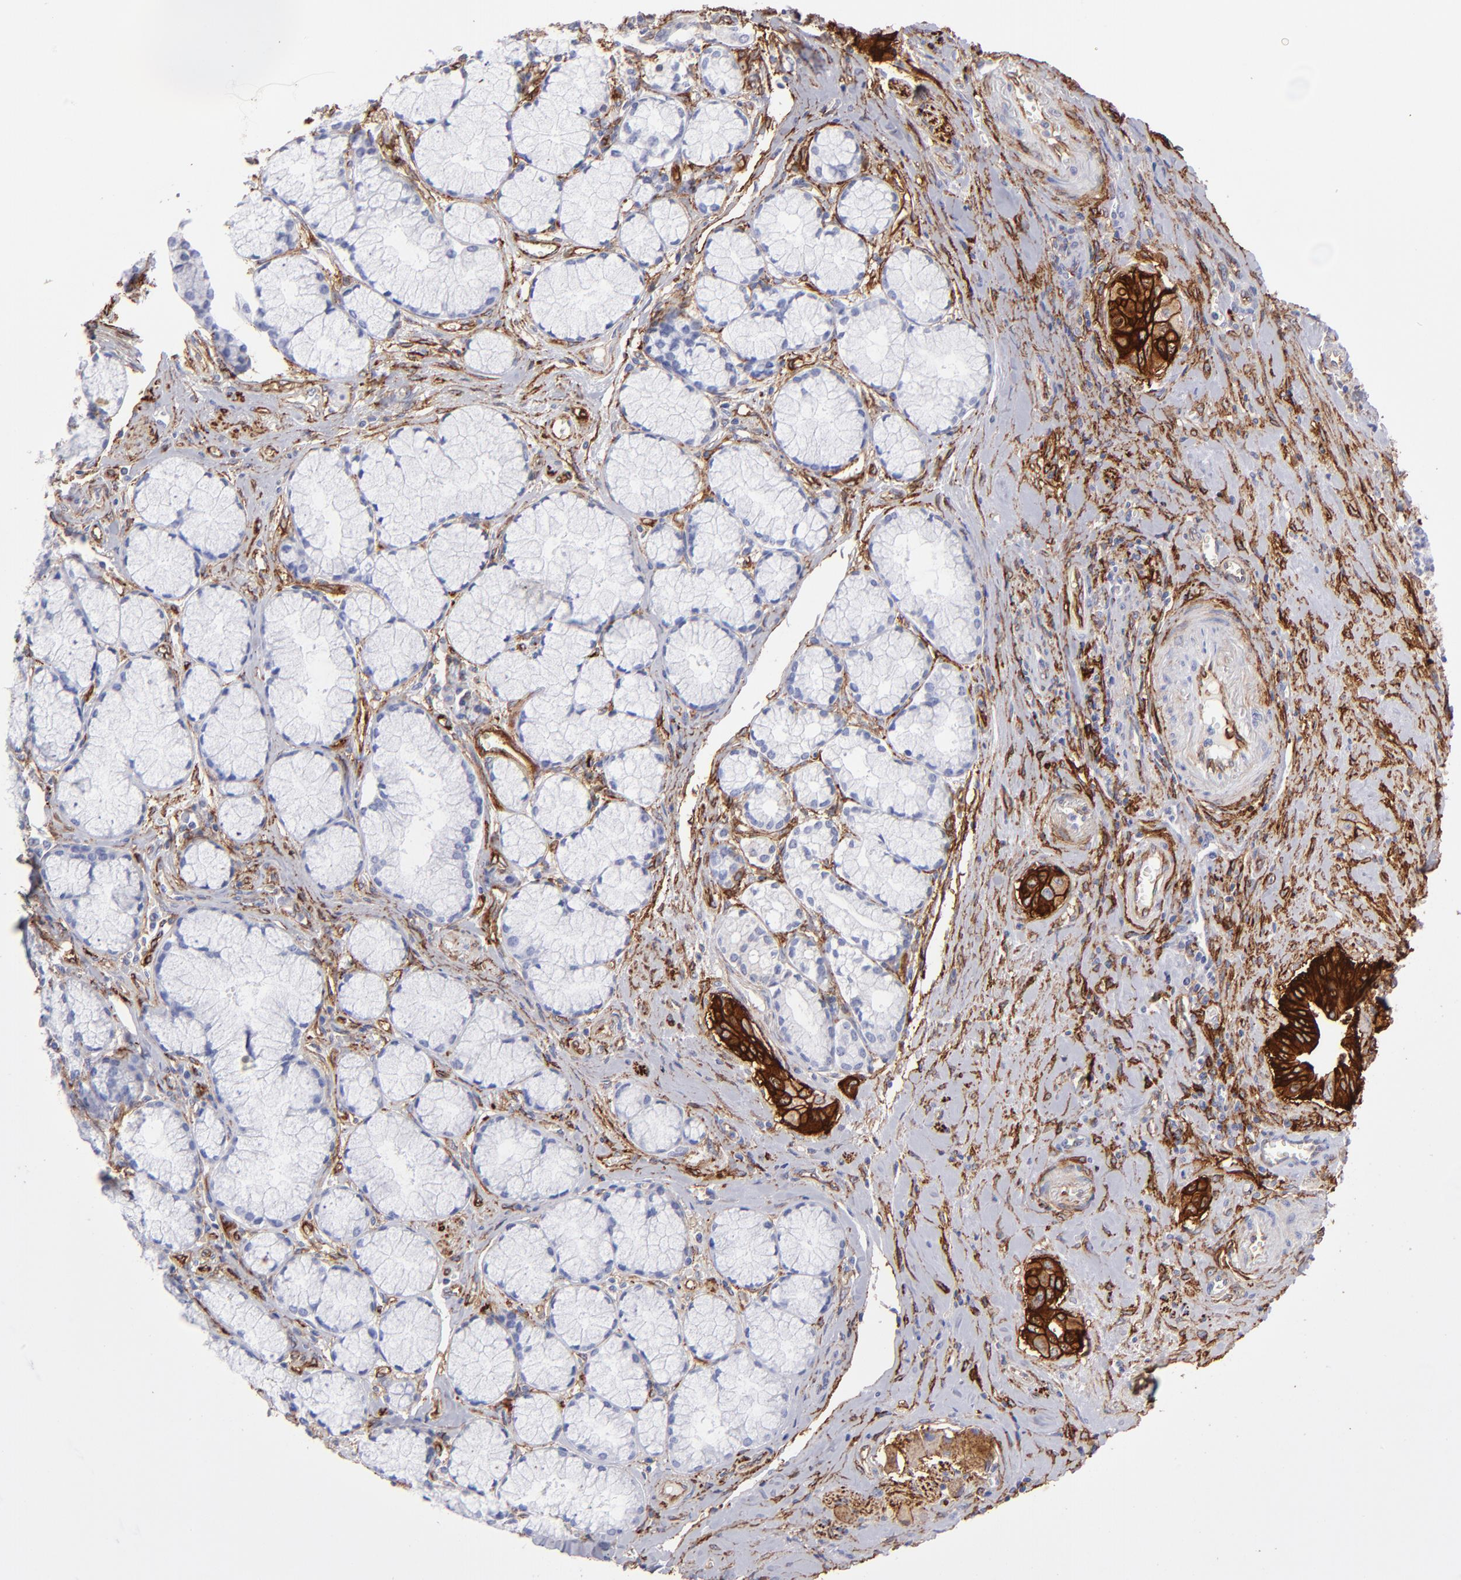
{"staining": {"intensity": "strong", "quantity": ">75%", "location": "cytoplasmic/membranous"}, "tissue": "pancreatic cancer", "cell_type": "Tumor cells", "image_type": "cancer", "snomed": [{"axis": "morphology", "description": "Adenocarcinoma, NOS"}, {"axis": "topography", "description": "Pancreas"}], "caption": "Pancreatic cancer was stained to show a protein in brown. There is high levels of strong cytoplasmic/membranous positivity in approximately >75% of tumor cells.", "gene": "AHNAK2", "patient": {"sex": "male", "age": 77}}